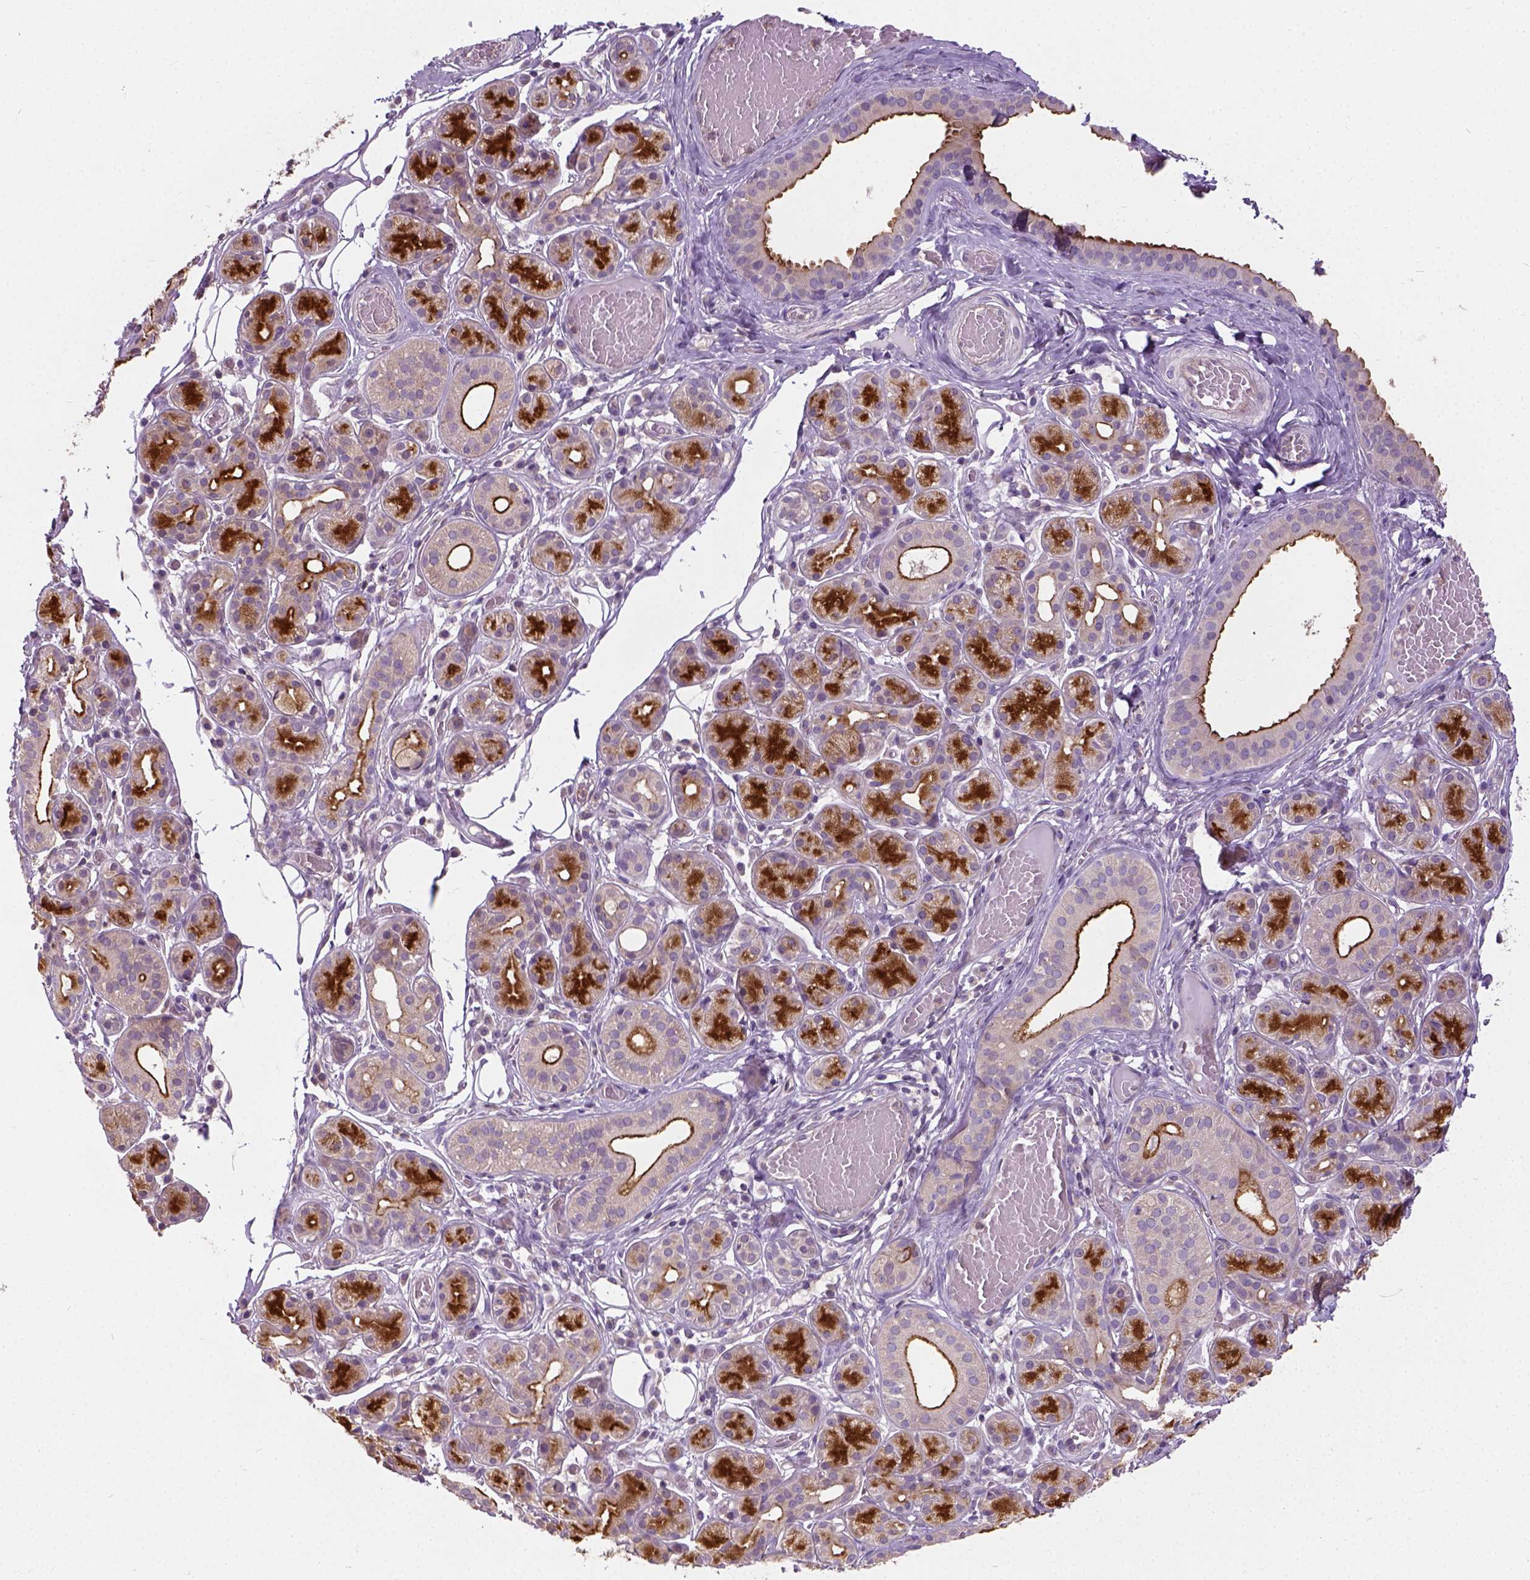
{"staining": {"intensity": "strong", "quantity": "25%-75%", "location": "cytoplasmic/membranous"}, "tissue": "salivary gland", "cell_type": "Glandular cells", "image_type": "normal", "snomed": [{"axis": "morphology", "description": "Normal tissue, NOS"}, {"axis": "topography", "description": "Salivary gland"}, {"axis": "topography", "description": "Peripheral nerve tissue"}], "caption": "This micrograph displays IHC staining of normal salivary gland, with high strong cytoplasmic/membranous expression in about 25%-75% of glandular cells.", "gene": "CRACR2A", "patient": {"sex": "male", "age": 71}}